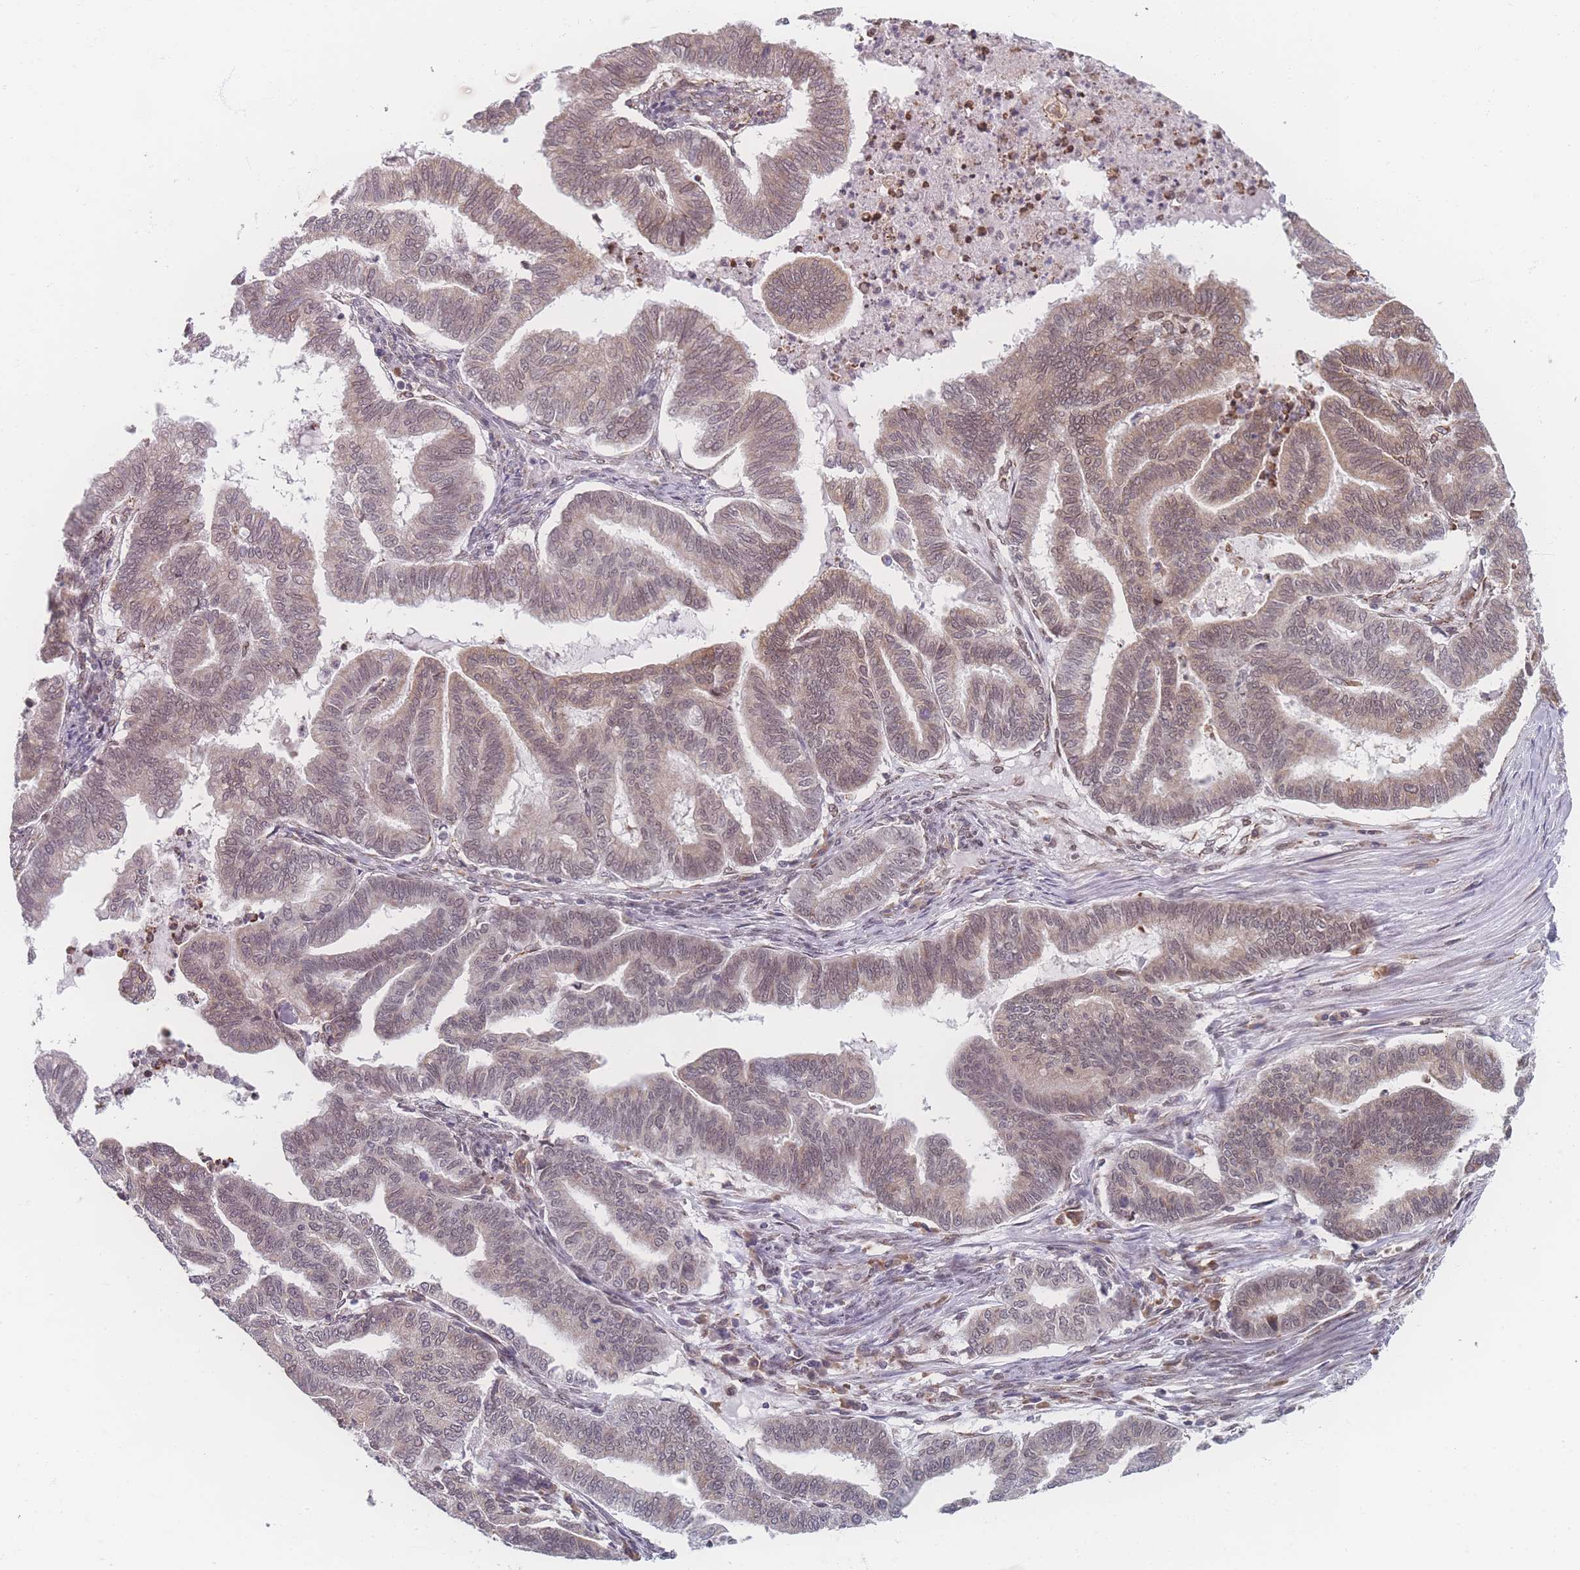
{"staining": {"intensity": "weak", "quantity": "25%-75%", "location": "cytoplasmic/membranous,nuclear"}, "tissue": "endometrial cancer", "cell_type": "Tumor cells", "image_type": "cancer", "snomed": [{"axis": "morphology", "description": "Adenocarcinoma, NOS"}, {"axis": "topography", "description": "Endometrium"}], "caption": "A histopathology image showing weak cytoplasmic/membranous and nuclear expression in approximately 25%-75% of tumor cells in adenocarcinoma (endometrial), as visualized by brown immunohistochemical staining.", "gene": "ZC3H13", "patient": {"sex": "female", "age": 79}}